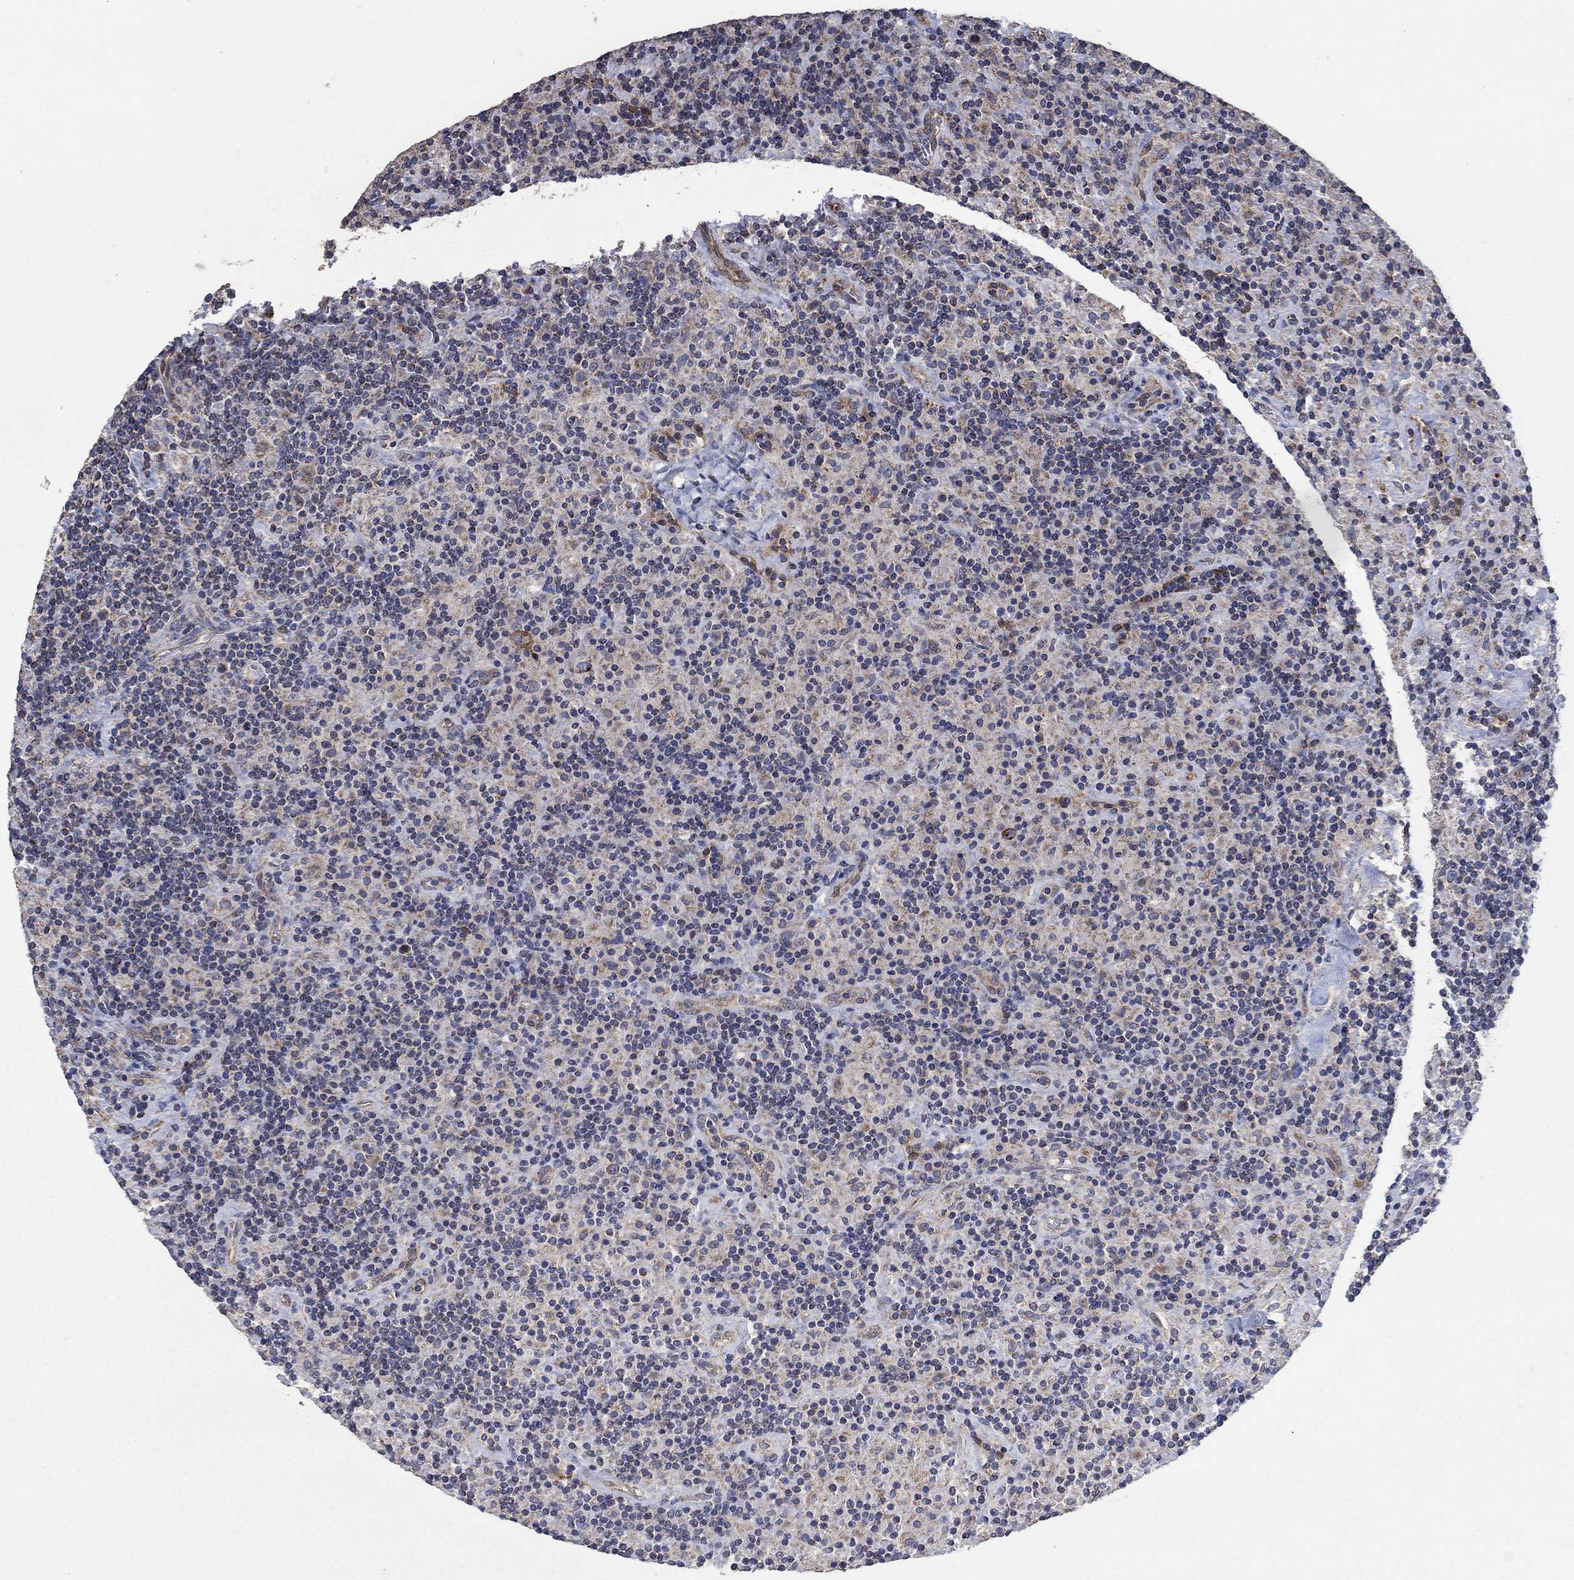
{"staining": {"intensity": "moderate", "quantity": ">75%", "location": "cytoplasmic/membranous"}, "tissue": "lymphoma", "cell_type": "Tumor cells", "image_type": "cancer", "snomed": [{"axis": "morphology", "description": "Hodgkin's disease, NOS"}, {"axis": "topography", "description": "Lymph node"}], "caption": "Lymphoma stained with IHC demonstrates moderate cytoplasmic/membranous positivity in approximately >75% of tumor cells.", "gene": "HID1", "patient": {"sex": "male", "age": 70}}